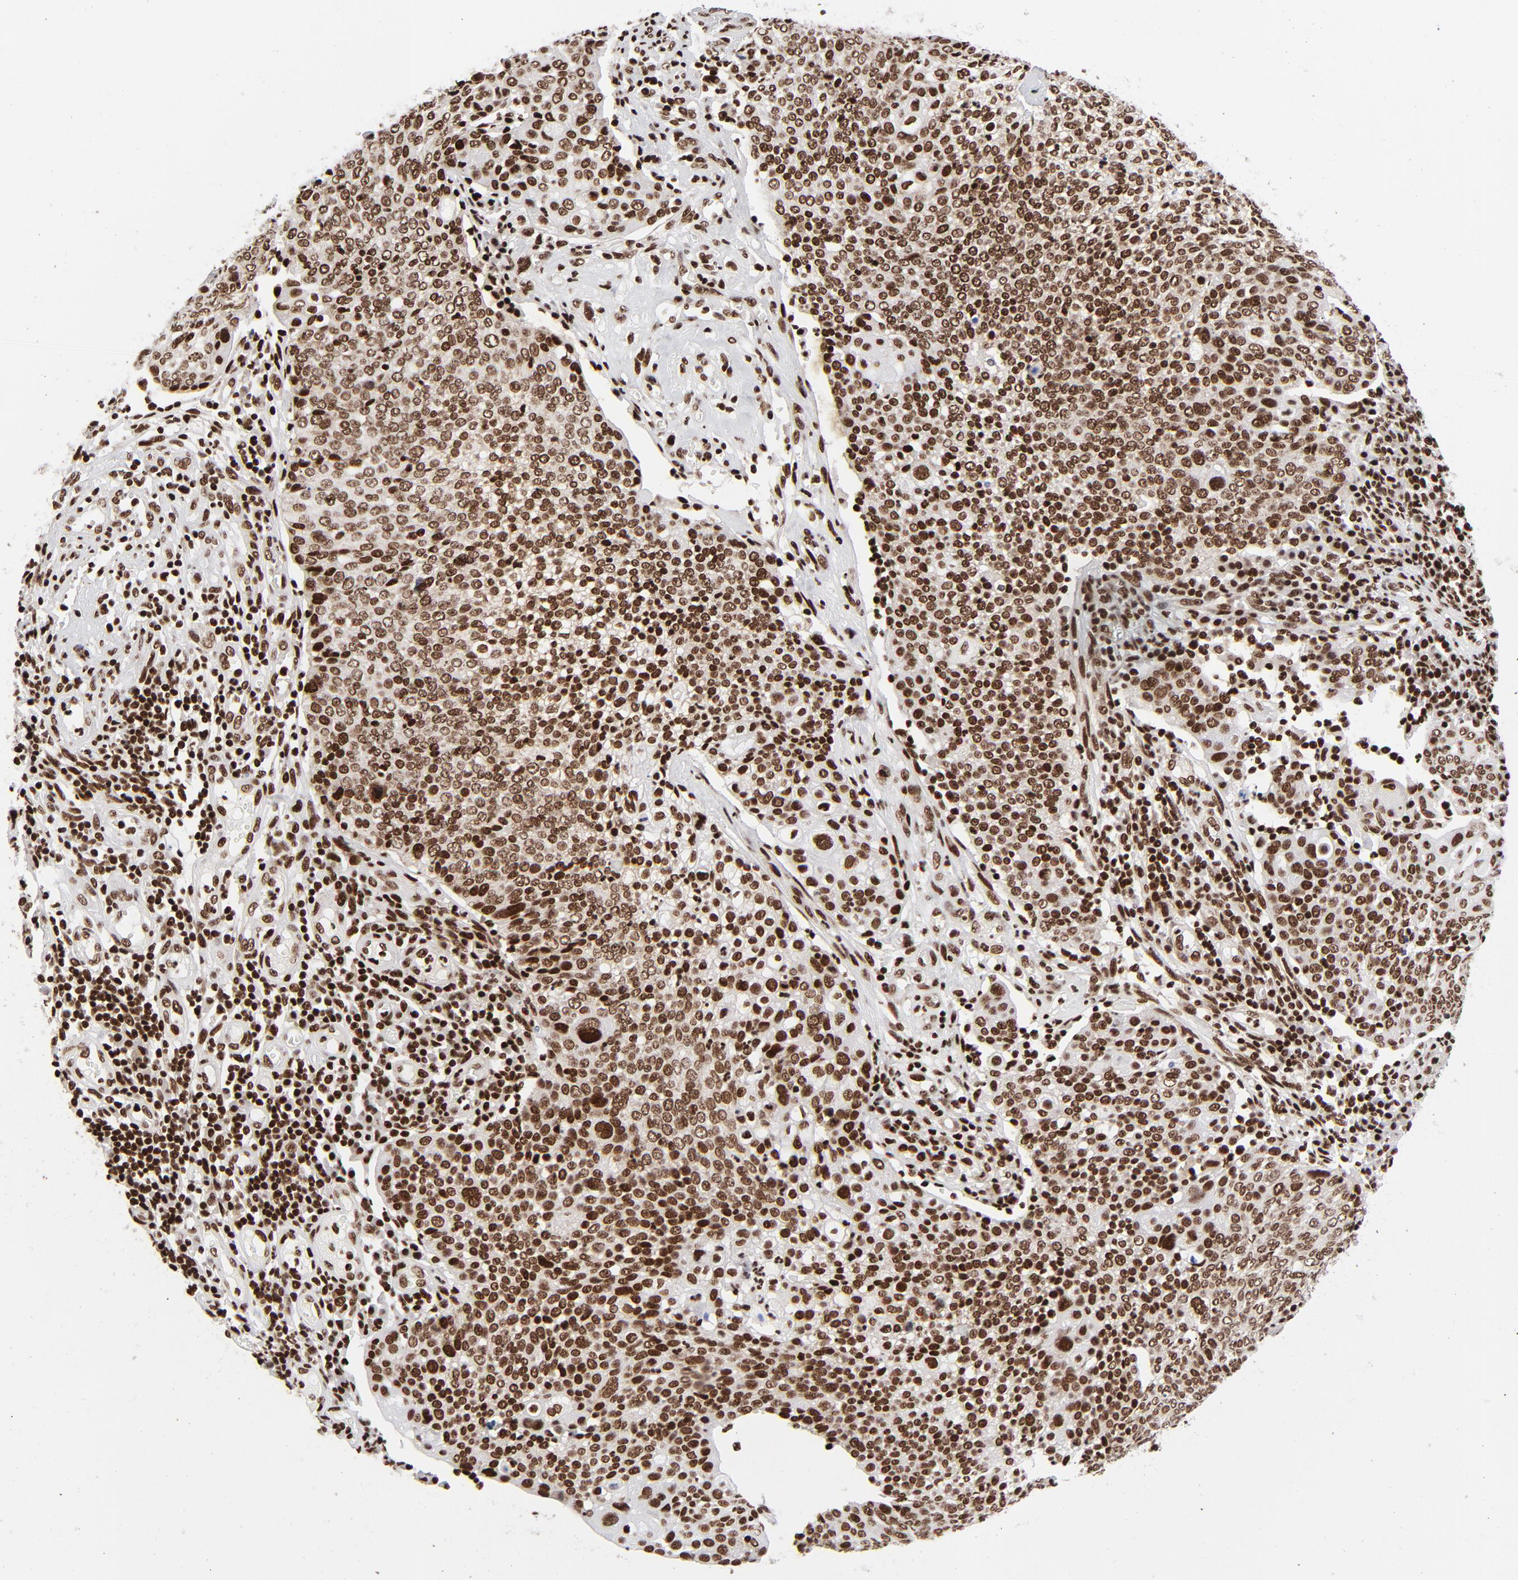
{"staining": {"intensity": "strong", "quantity": ">75%", "location": "nuclear"}, "tissue": "cervical cancer", "cell_type": "Tumor cells", "image_type": "cancer", "snomed": [{"axis": "morphology", "description": "Squamous cell carcinoma, NOS"}, {"axis": "topography", "description": "Cervix"}], "caption": "Human cervical squamous cell carcinoma stained with a protein marker demonstrates strong staining in tumor cells.", "gene": "NFYB", "patient": {"sex": "female", "age": 40}}